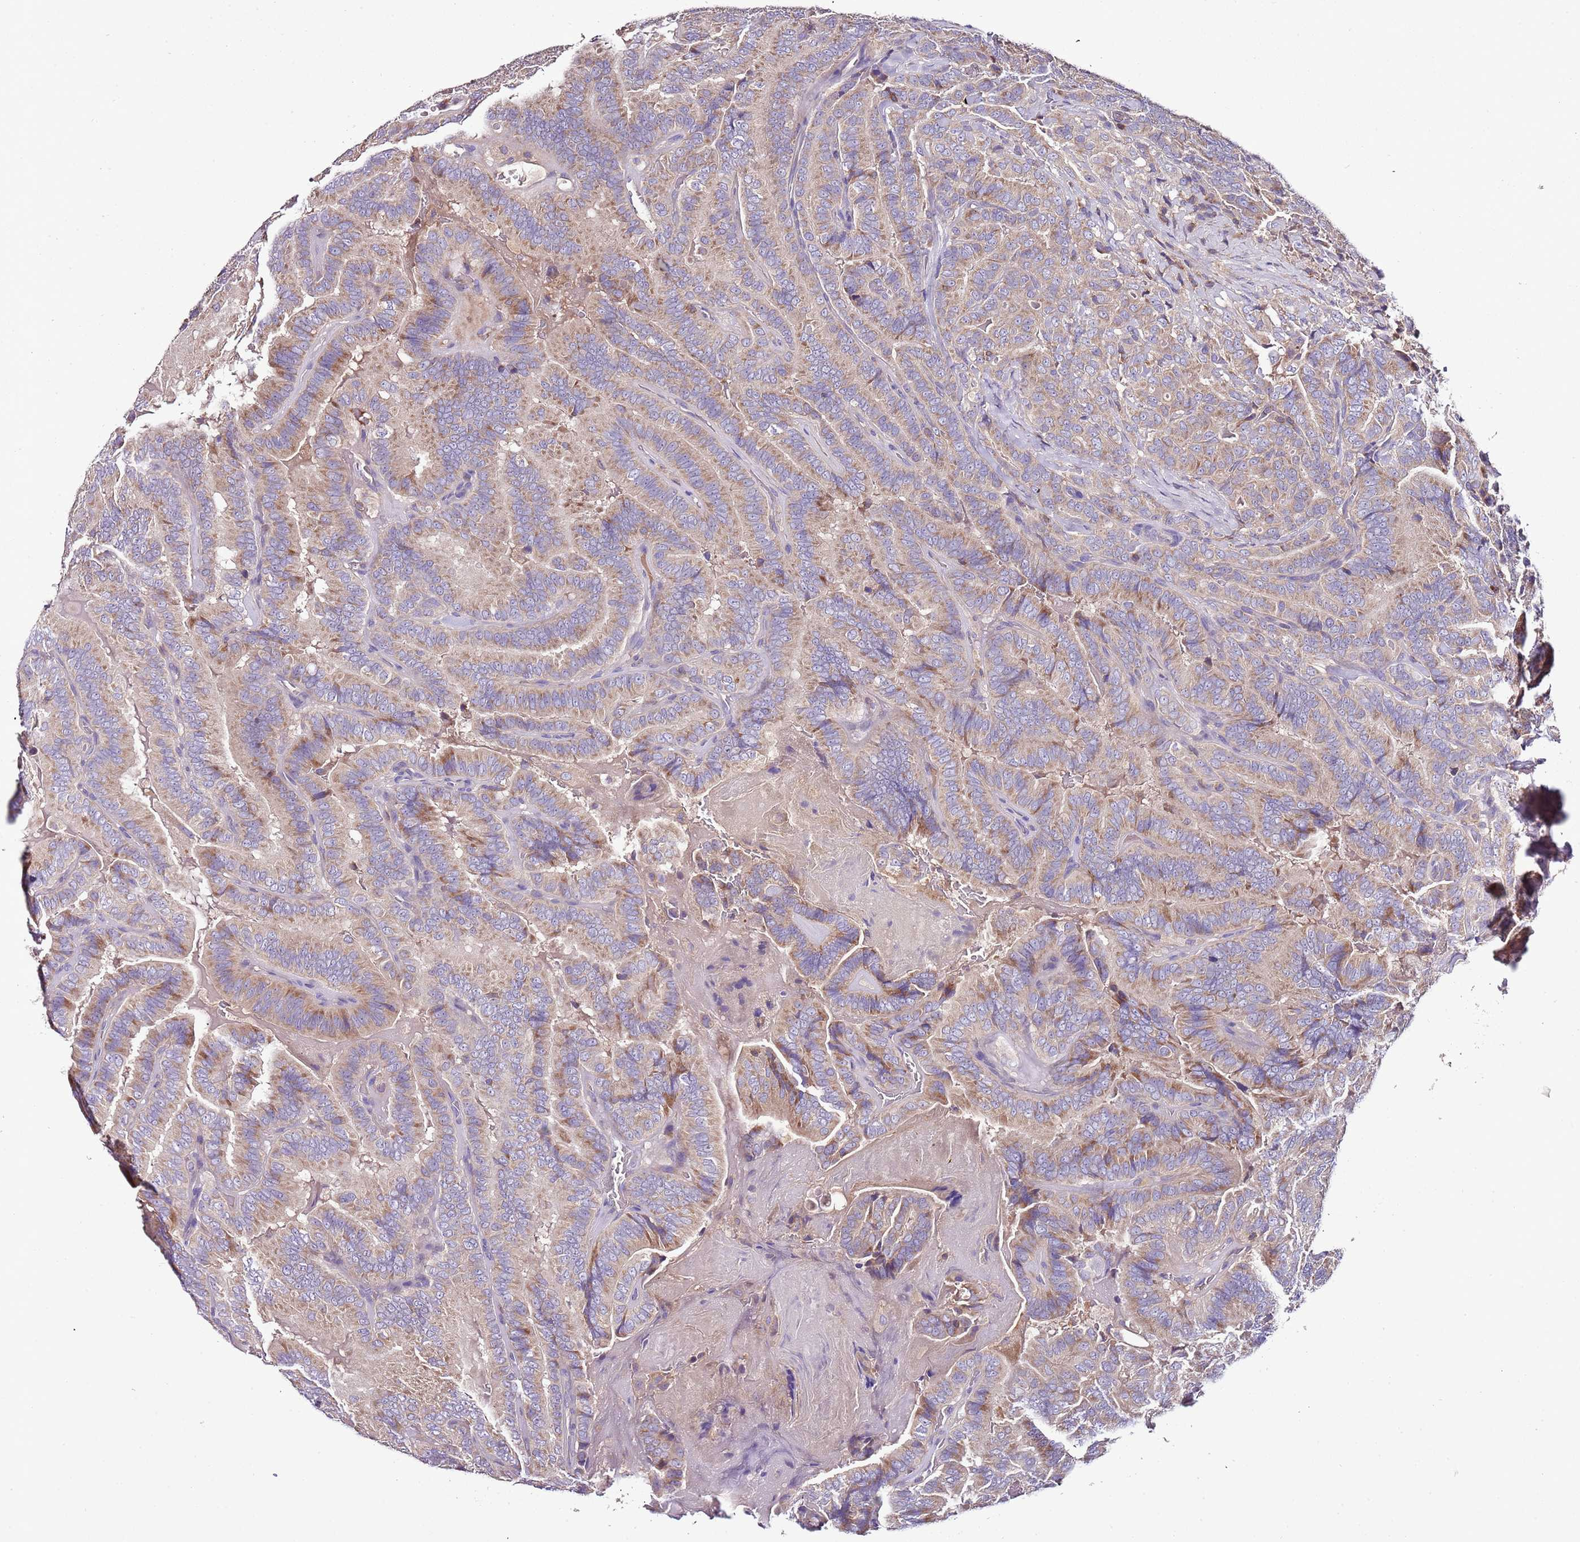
{"staining": {"intensity": "weak", "quantity": ">75%", "location": "cytoplasmic/membranous"}, "tissue": "thyroid cancer", "cell_type": "Tumor cells", "image_type": "cancer", "snomed": [{"axis": "morphology", "description": "Papillary adenocarcinoma, NOS"}, {"axis": "topography", "description": "Thyroid gland"}], "caption": "IHC of human thyroid papillary adenocarcinoma shows low levels of weak cytoplasmic/membranous positivity in about >75% of tumor cells.", "gene": "IGIP", "patient": {"sex": "male", "age": 61}}